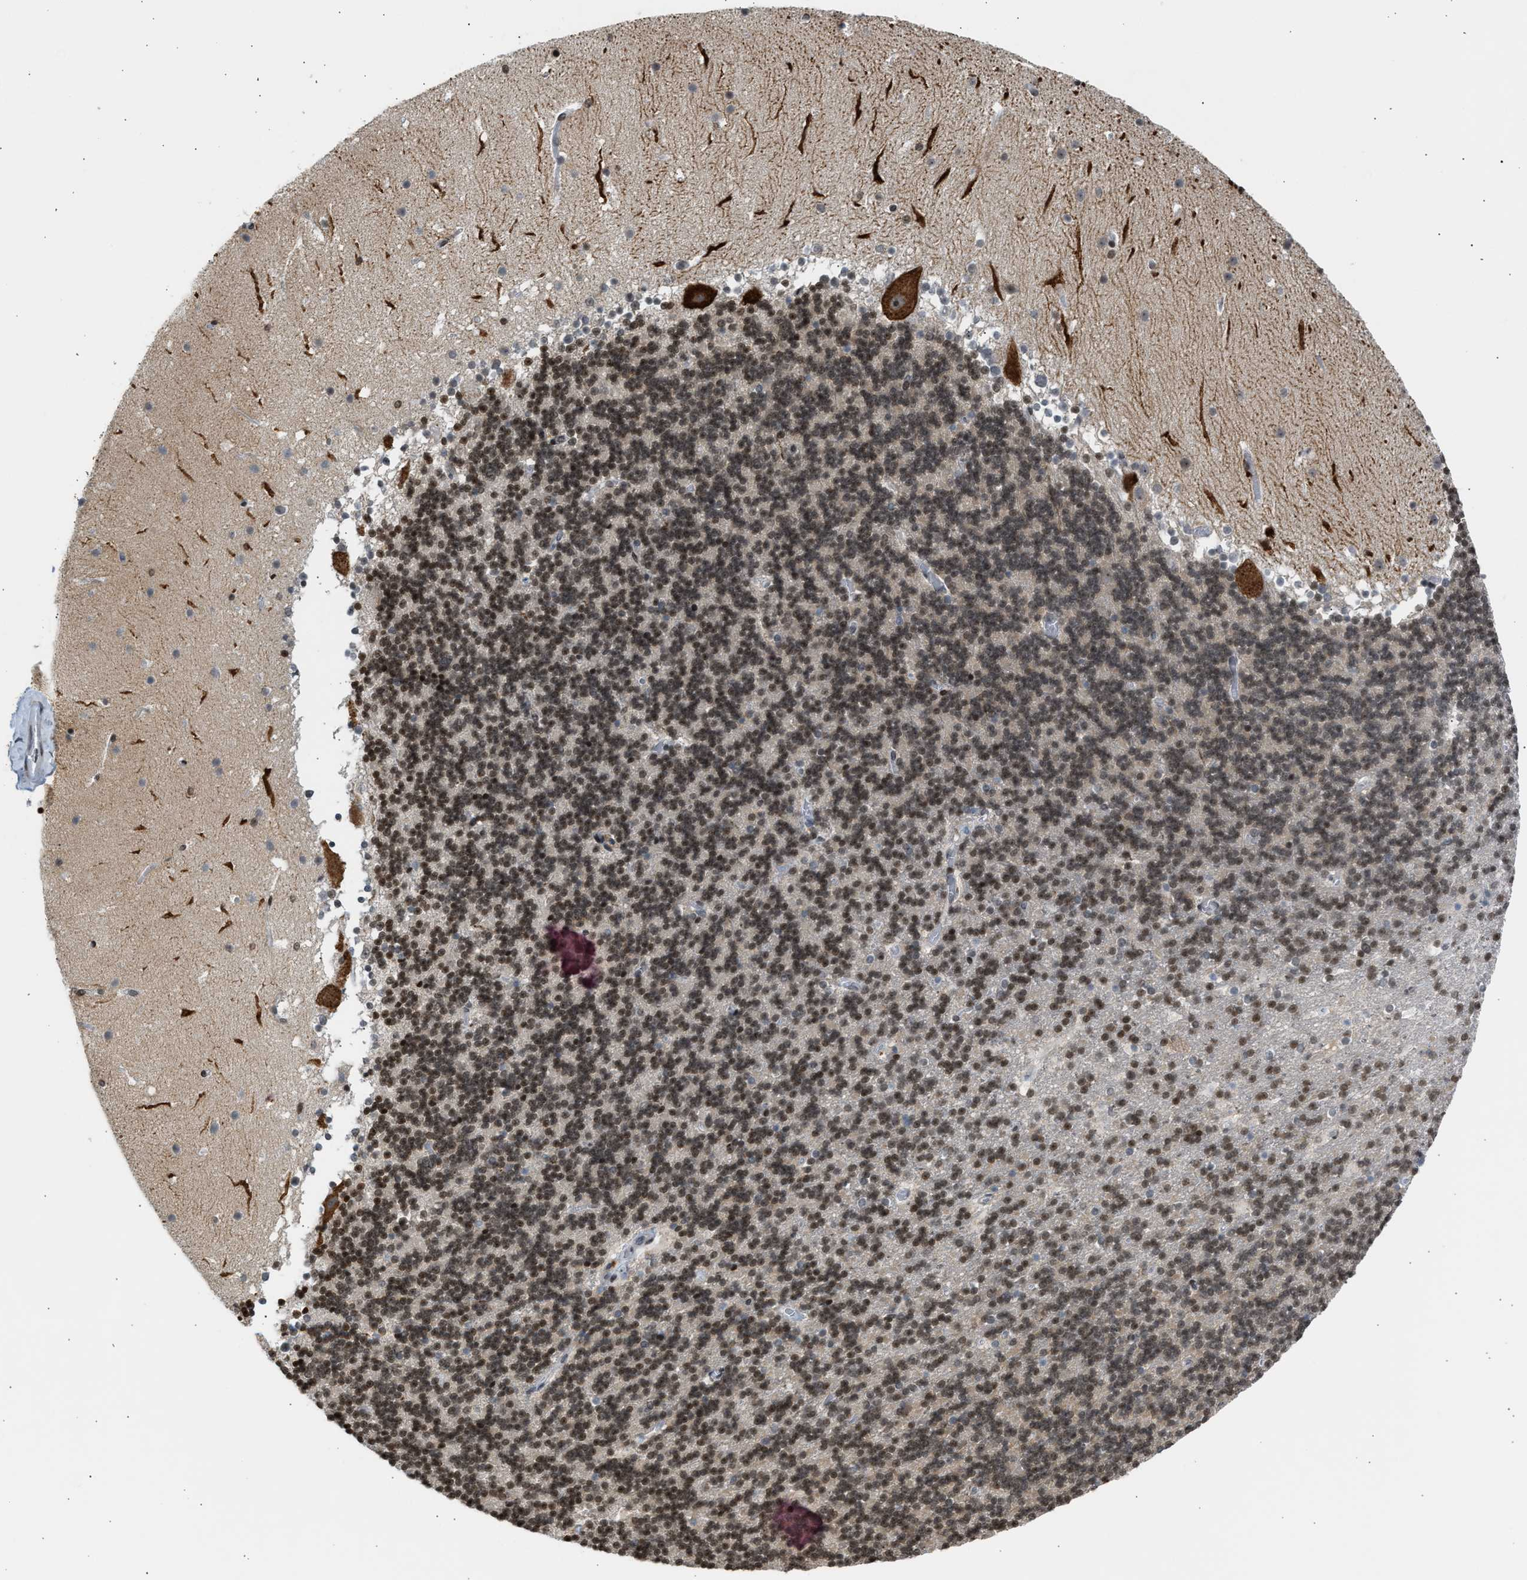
{"staining": {"intensity": "moderate", "quantity": ">75%", "location": "nuclear"}, "tissue": "cerebellum", "cell_type": "Cells in granular layer", "image_type": "normal", "snomed": [{"axis": "morphology", "description": "Normal tissue, NOS"}, {"axis": "topography", "description": "Cerebellum"}], "caption": "Immunohistochemical staining of unremarkable human cerebellum demonstrates moderate nuclear protein expression in about >75% of cells in granular layer. Using DAB (brown) and hematoxylin (blue) stains, captured at high magnification using brightfield microscopy.", "gene": "NPS", "patient": {"sex": "male", "age": 45}}